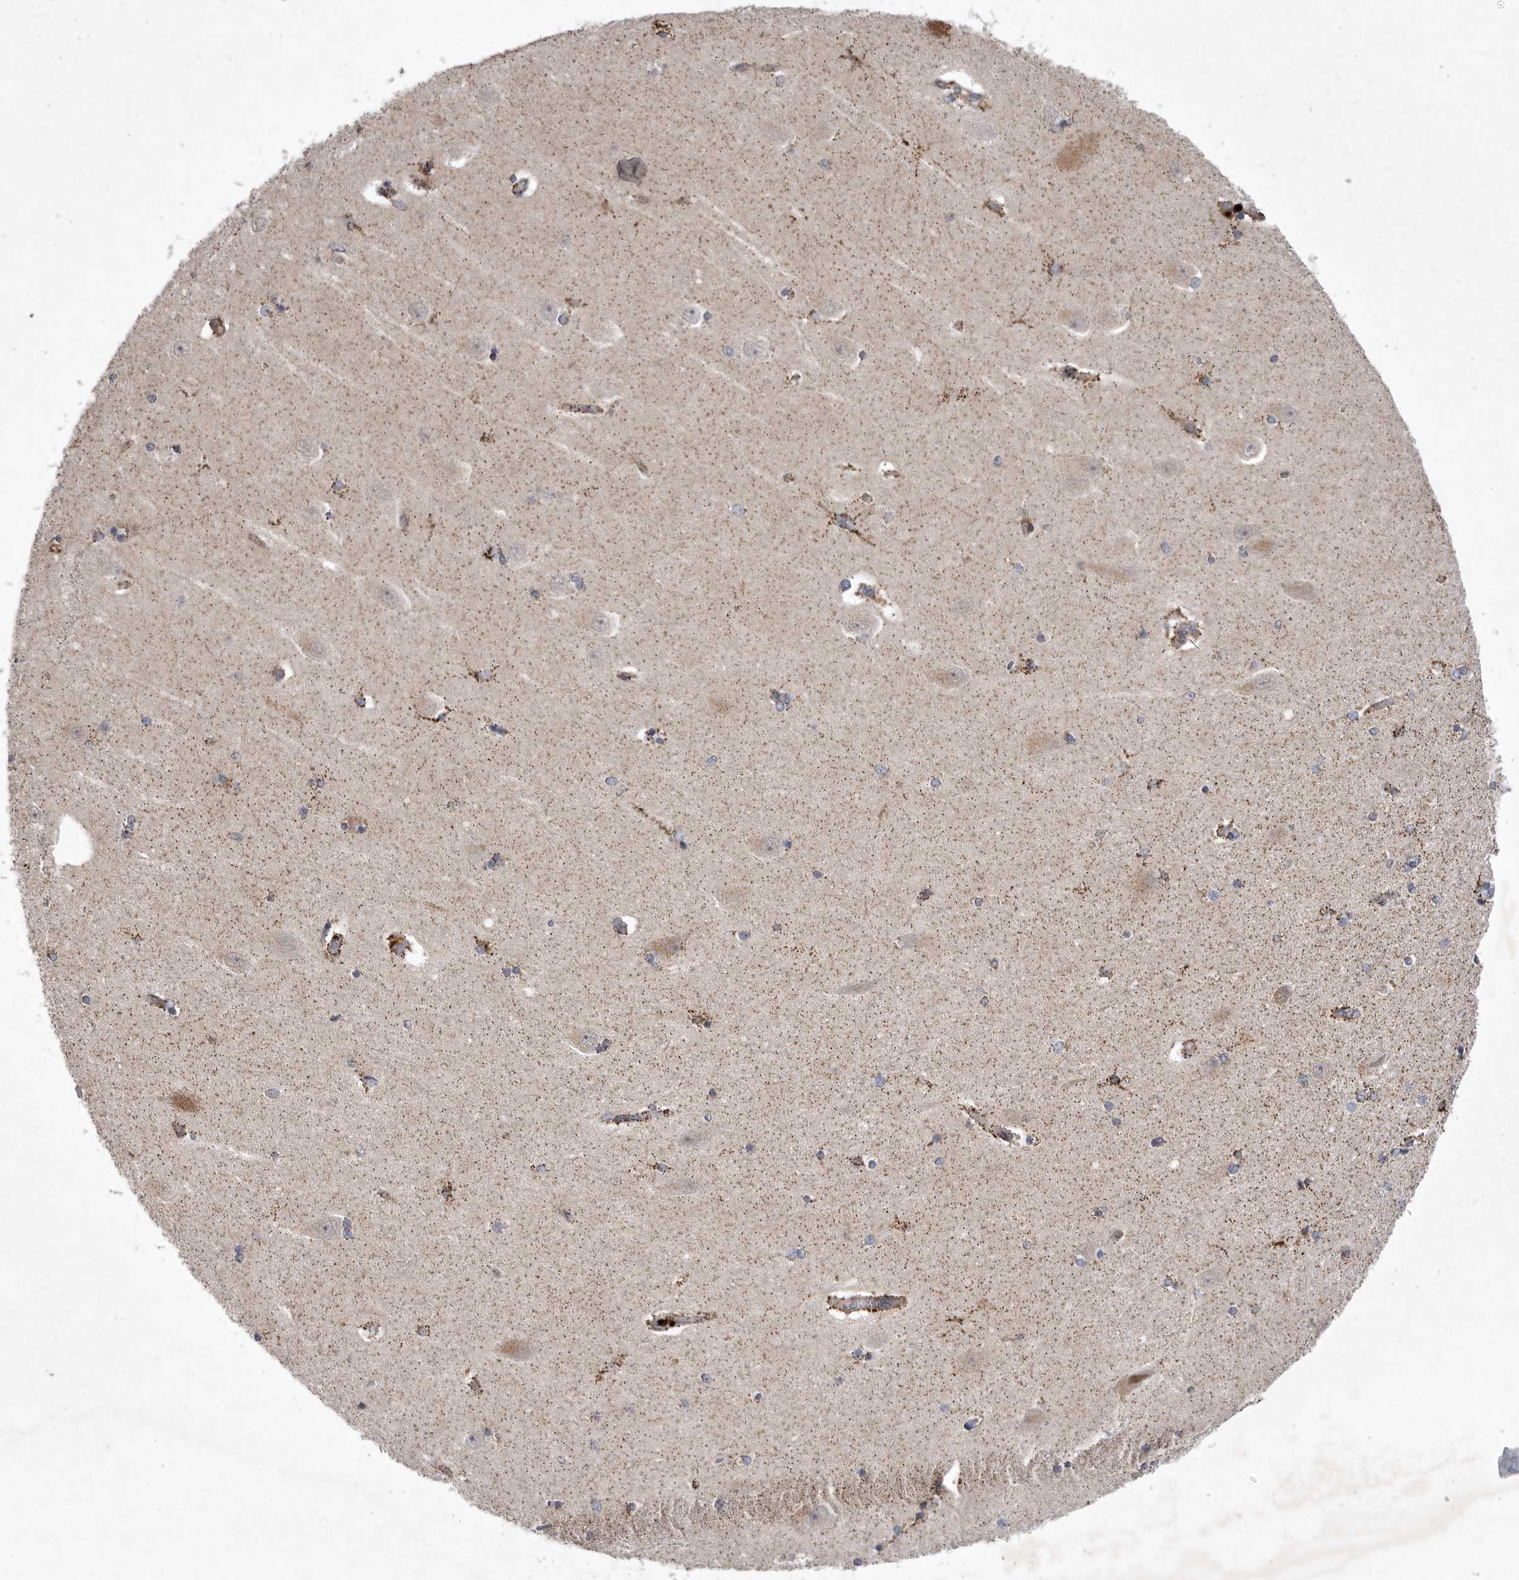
{"staining": {"intensity": "strong", "quantity": "25%-75%", "location": "cytoplasmic/membranous,nuclear"}, "tissue": "hippocampus", "cell_type": "Glial cells", "image_type": "normal", "snomed": [{"axis": "morphology", "description": "Normal tissue, NOS"}, {"axis": "topography", "description": "Hippocampus"}], "caption": "This is a photomicrograph of immunohistochemistry (IHC) staining of normal hippocampus, which shows strong staining in the cytoplasmic/membranous,nuclear of glial cells.", "gene": "MPZL1", "patient": {"sex": "female", "age": 54}}